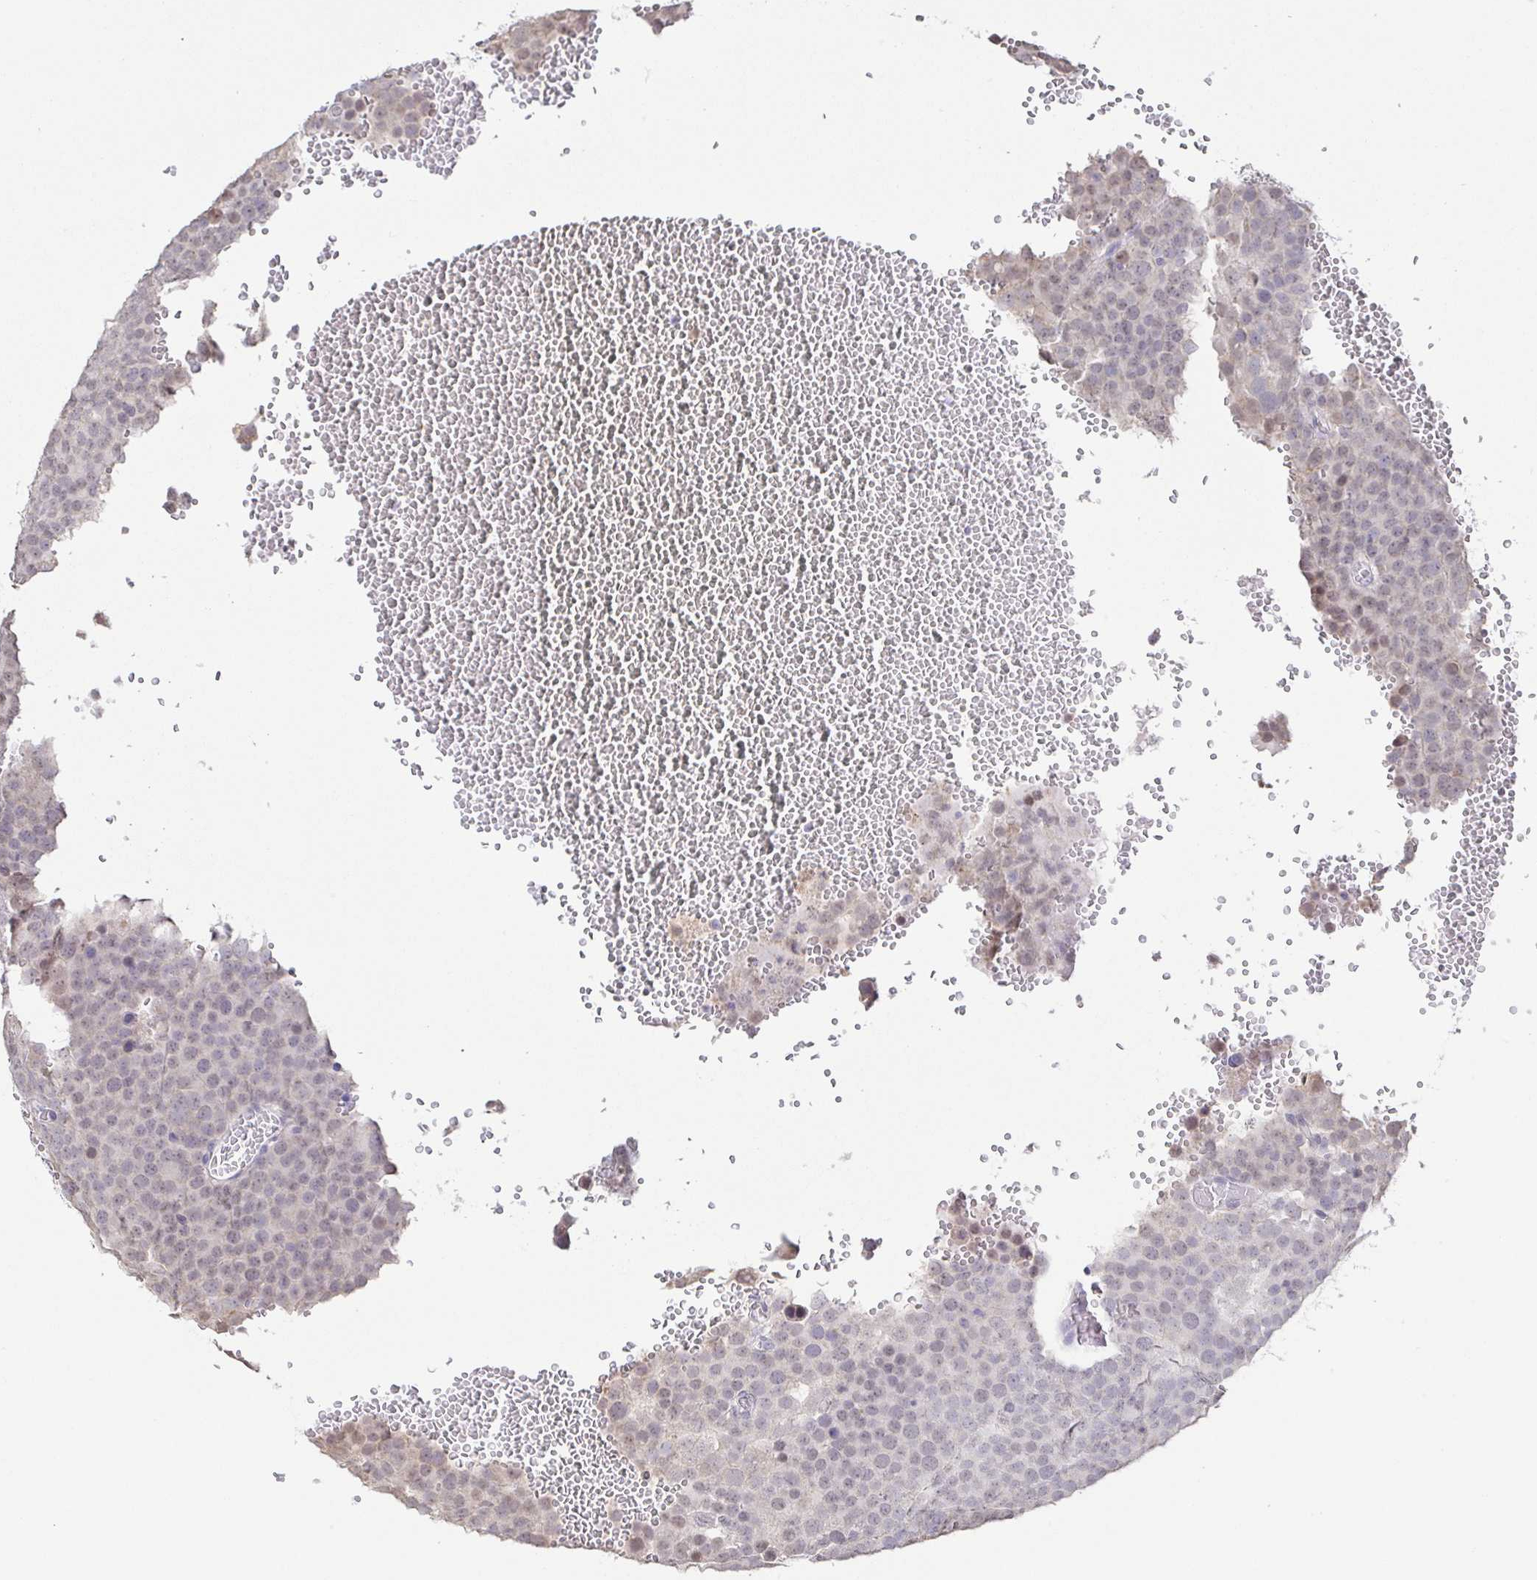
{"staining": {"intensity": "weak", "quantity": "<25%", "location": "nuclear"}, "tissue": "testis cancer", "cell_type": "Tumor cells", "image_type": "cancer", "snomed": [{"axis": "morphology", "description": "Seminoma, NOS"}, {"axis": "topography", "description": "Testis"}], "caption": "This is a image of immunohistochemistry staining of testis cancer, which shows no expression in tumor cells.", "gene": "NEFH", "patient": {"sex": "male", "age": 71}}